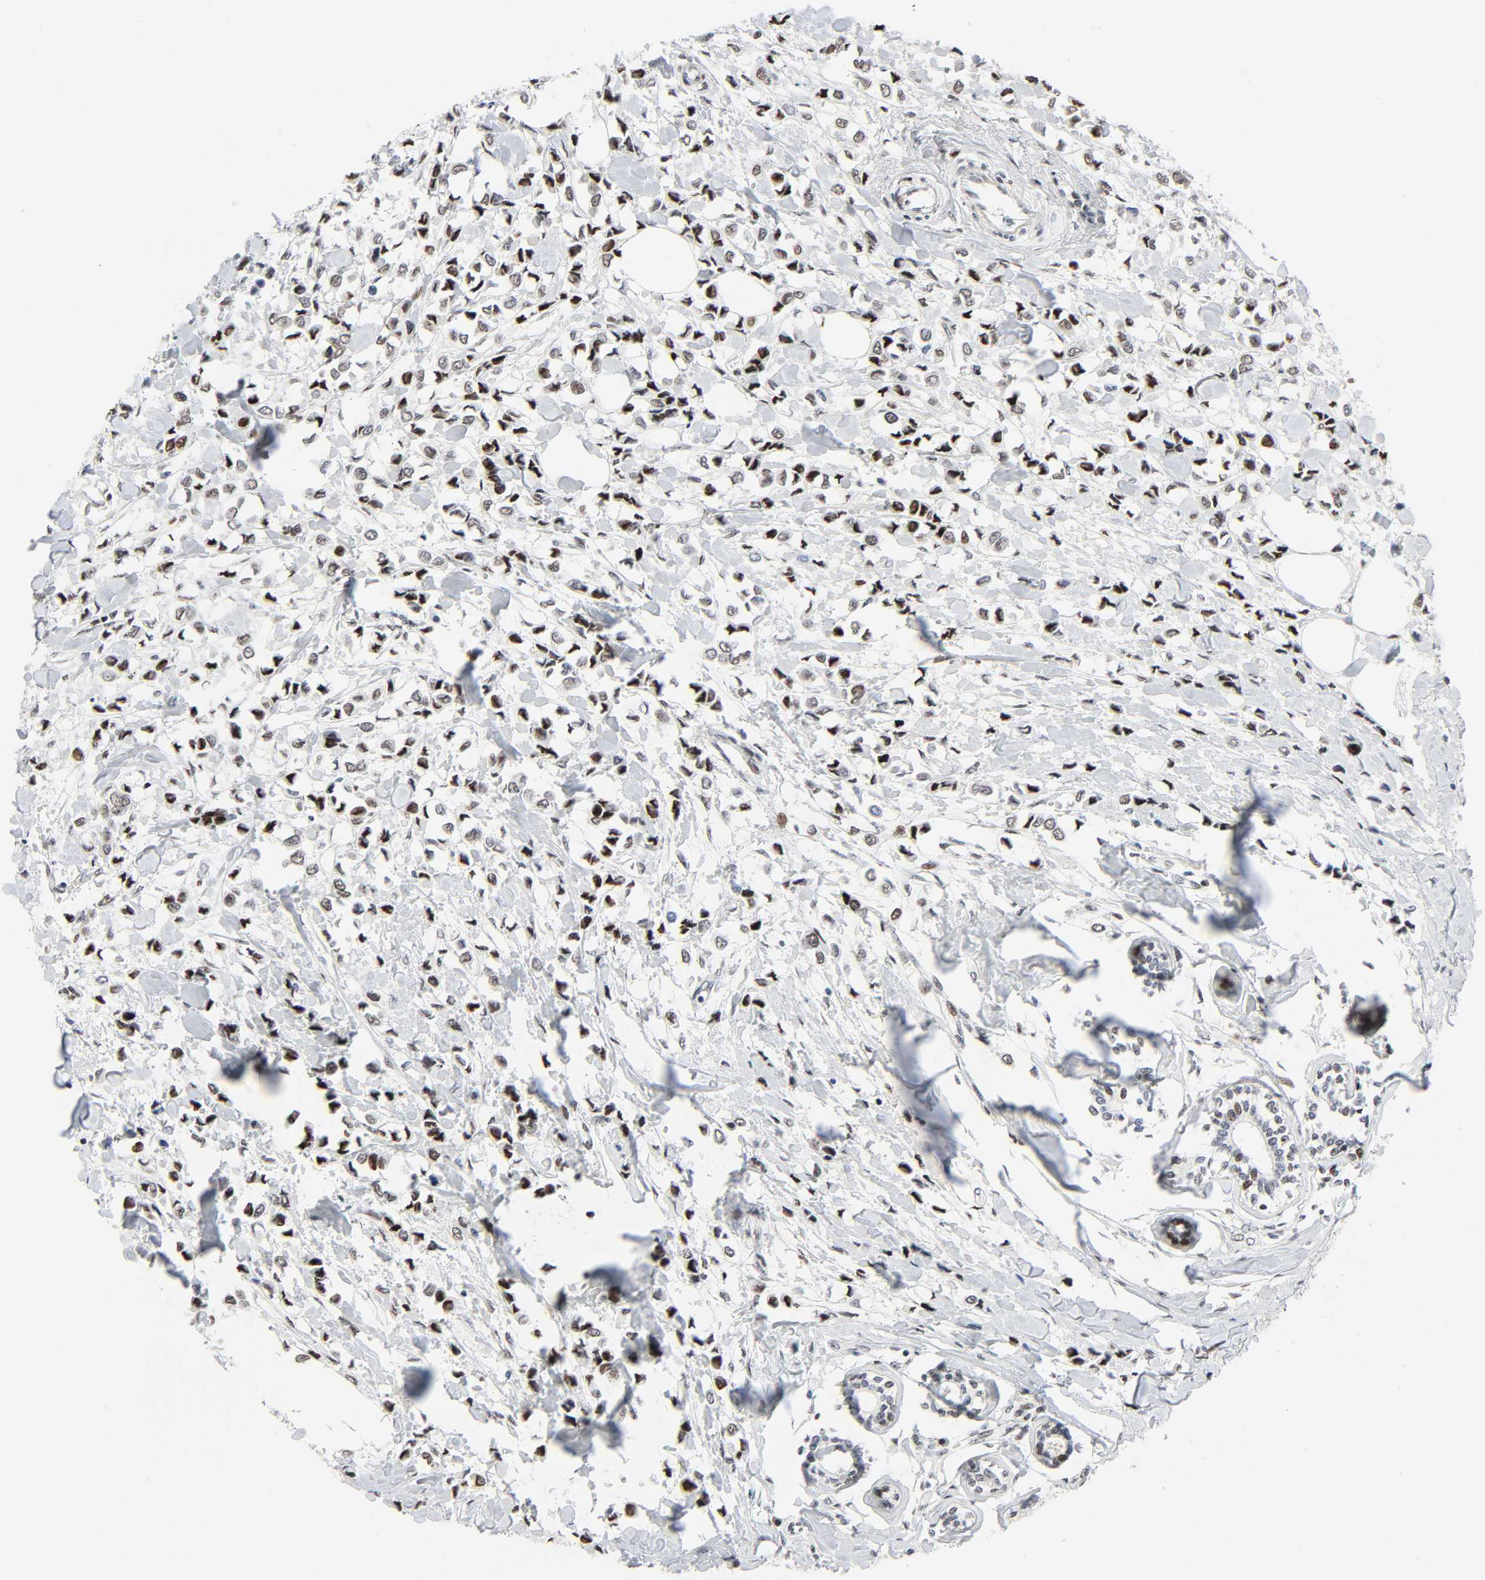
{"staining": {"intensity": "strong", "quantity": ">75%", "location": "nuclear"}, "tissue": "breast cancer", "cell_type": "Tumor cells", "image_type": "cancer", "snomed": [{"axis": "morphology", "description": "Lobular carcinoma"}, {"axis": "topography", "description": "Breast"}], "caption": "Protein analysis of breast cancer tissue reveals strong nuclear expression in approximately >75% of tumor cells.", "gene": "CREBBP", "patient": {"sex": "female", "age": 55}}